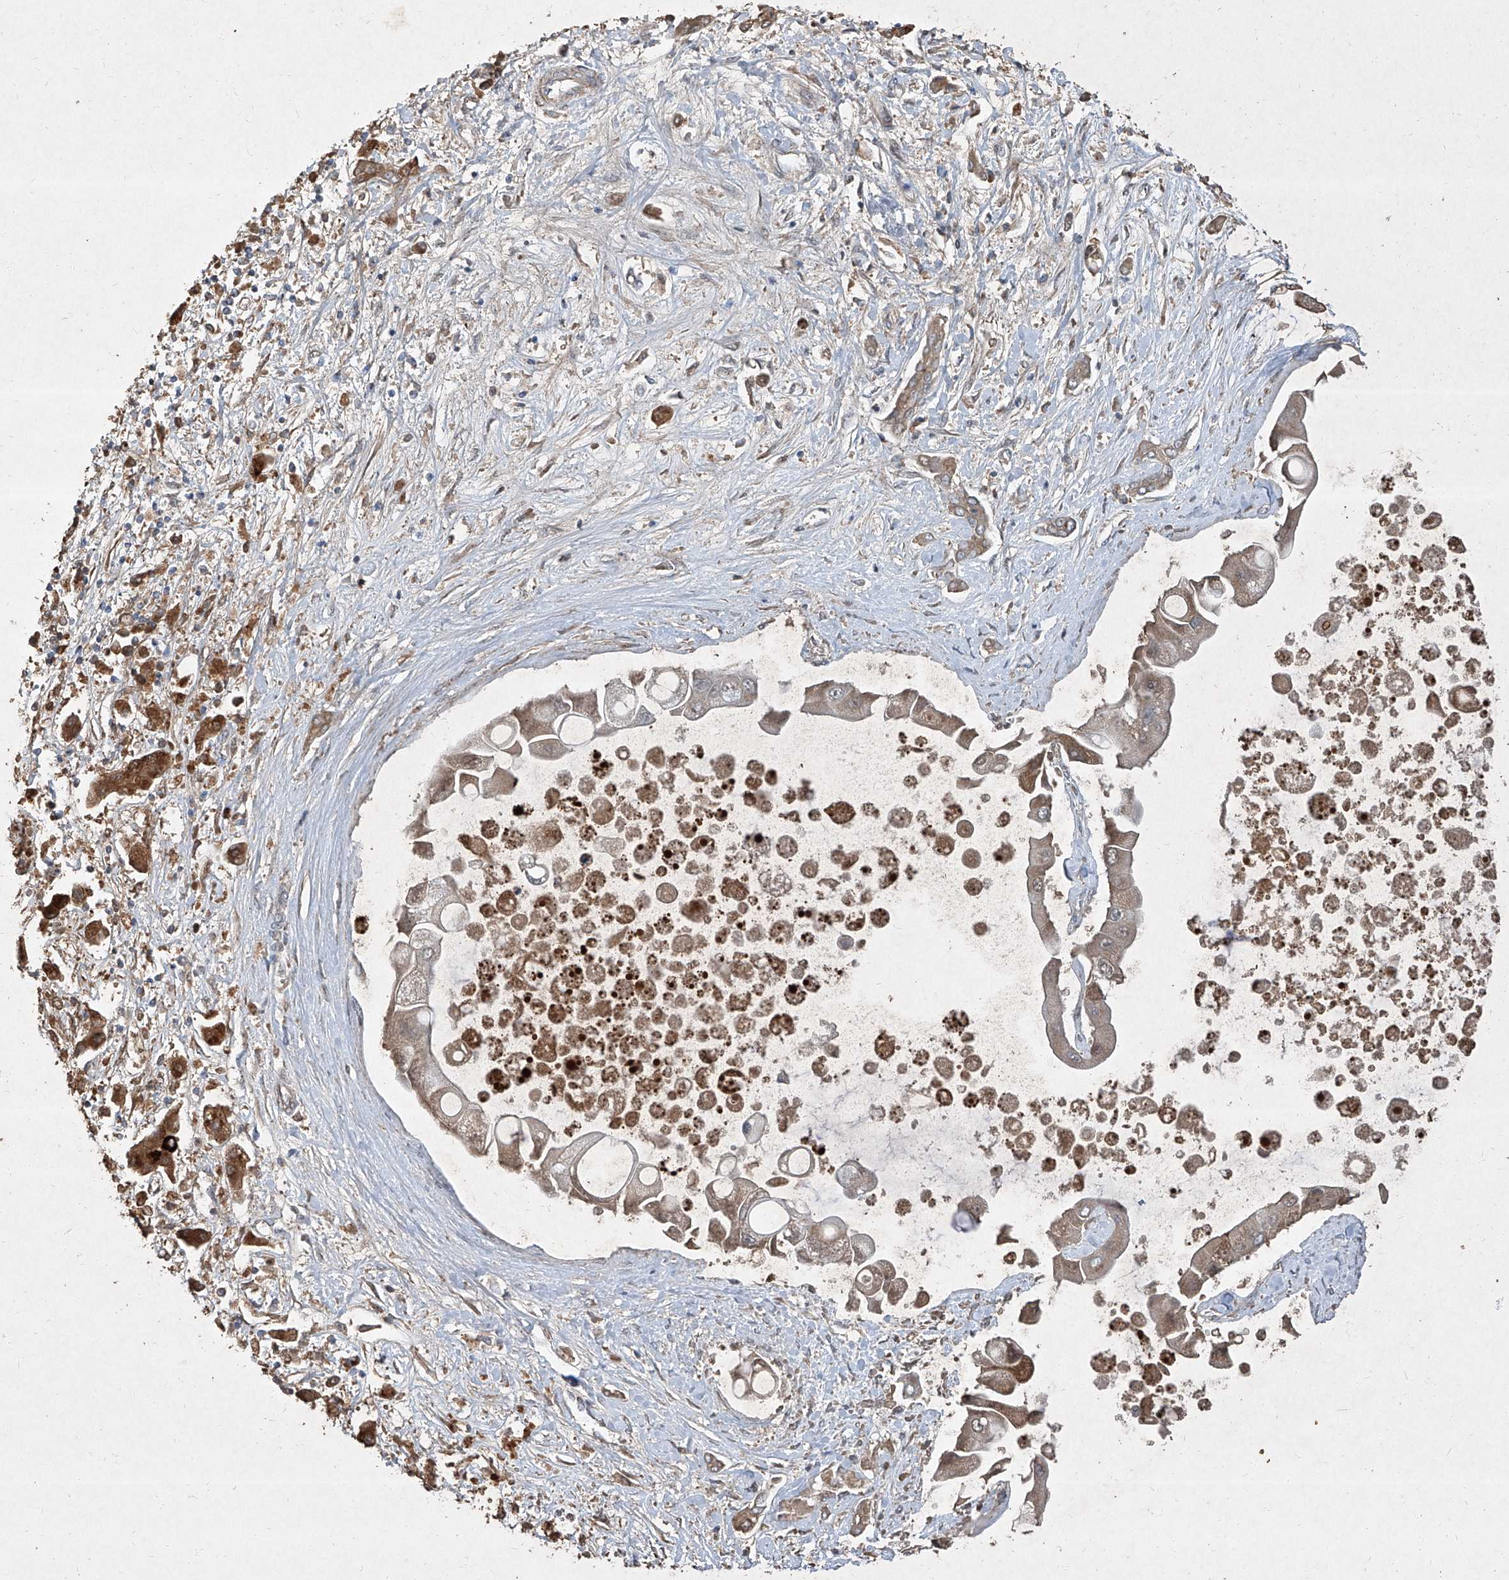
{"staining": {"intensity": "moderate", "quantity": "<25%", "location": "cytoplasmic/membranous"}, "tissue": "liver cancer", "cell_type": "Tumor cells", "image_type": "cancer", "snomed": [{"axis": "morphology", "description": "Cholangiocarcinoma"}, {"axis": "topography", "description": "Liver"}], "caption": "The photomicrograph demonstrates a brown stain indicating the presence of a protein in the cytoplasmic/membranous of tumor cells in cholangiocarcinoma (liver). Nuclei are stained in blue.", "gene": "CCN1", "patient": {"sex": "male", "age": 50}}